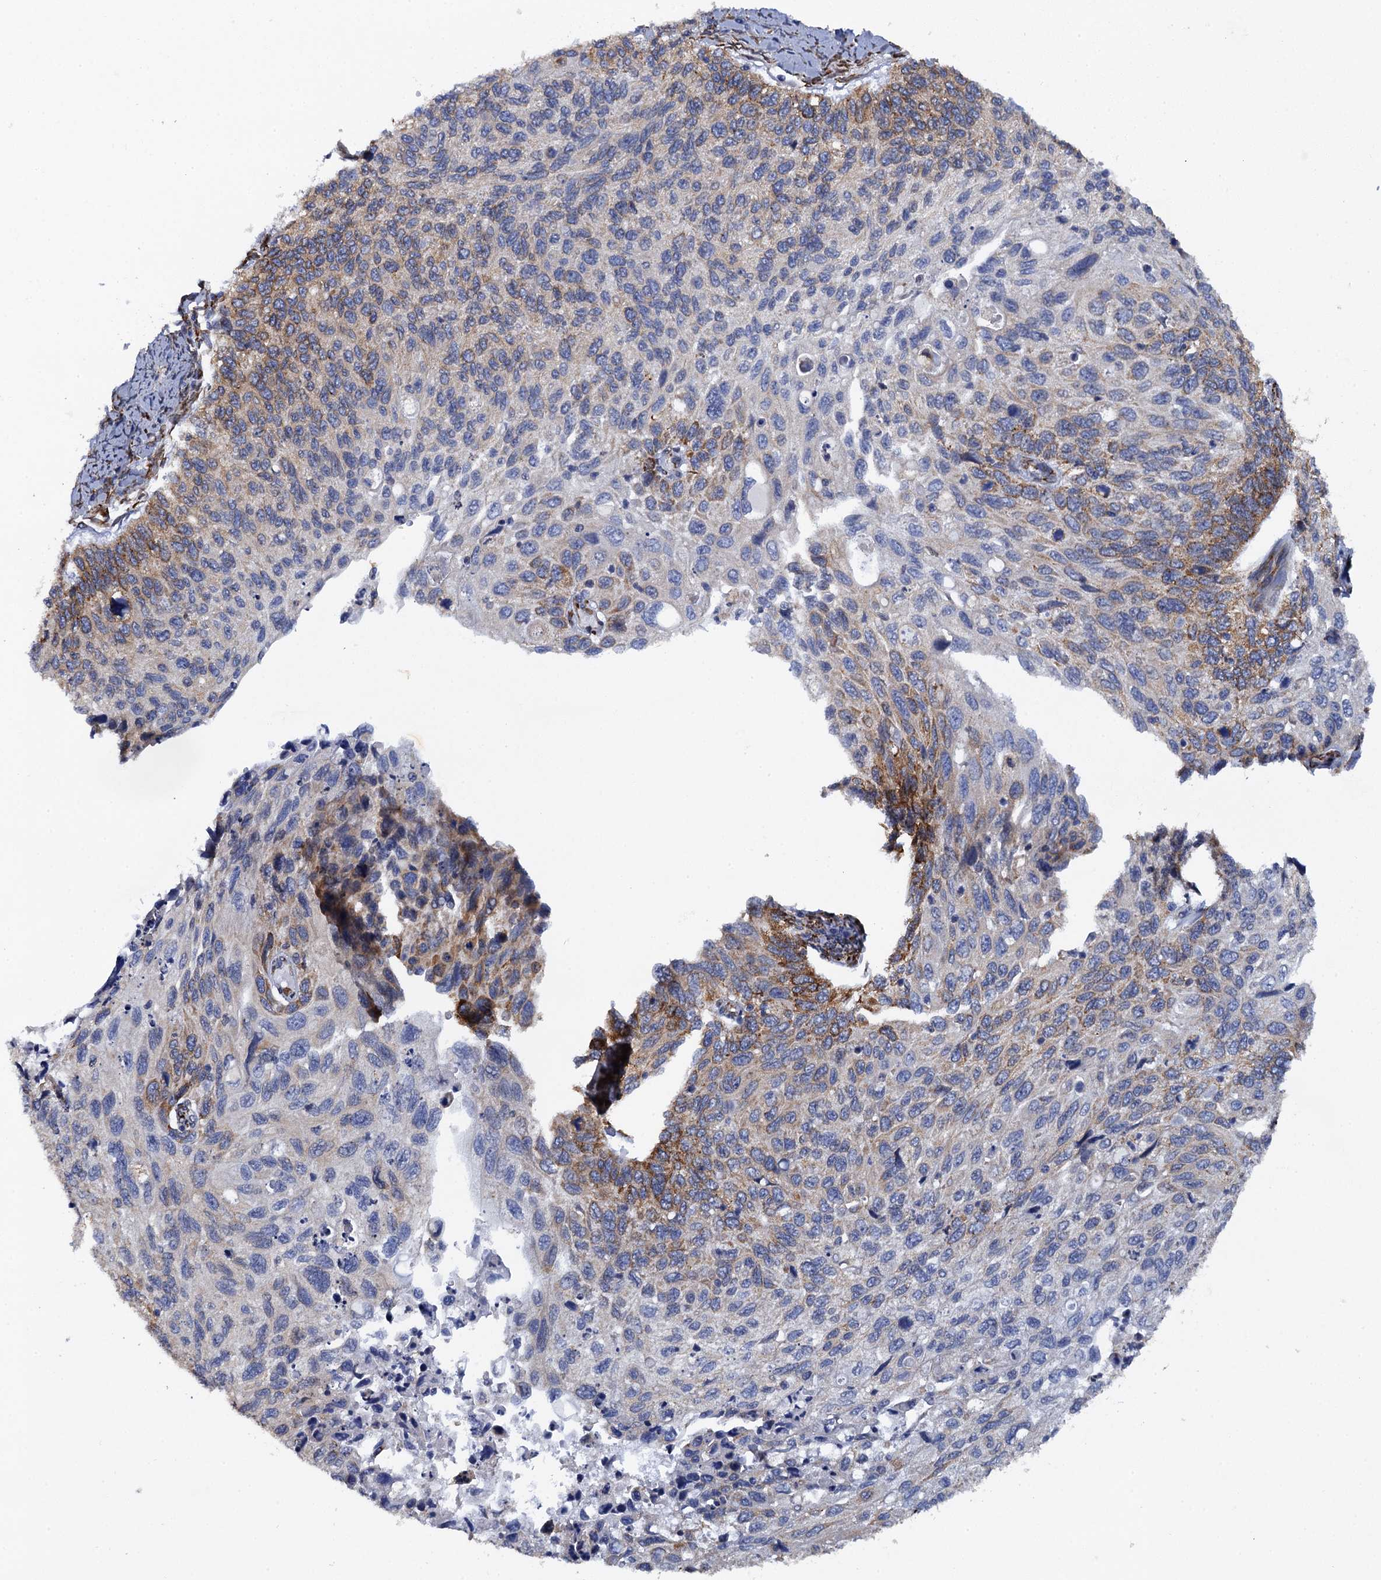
{"staining": {"intensity": "moderate", "quantity": "<25%", "location": "cytoplasmic/membranous"}, "tissue": "cervical cancer", "cell_type": "Tumor cells", "image_type": "cancer", "snomed": [{"axis": "morphology", "description": "Squamous cell carcinoma, NOS"}, {"axis": "topography", "description": "Cervix"}], "caption": "Immunohistochemistry (IHC) histopathology image of neoplastic tissue: human cervical cancer stained using IHC shows low levels of moderate protein expression localized specifically in the cytoplasmic/membranous of tumor cells, appearing as a cytoplasmic/membranous brown color.", "gene": "POGLUT3", "patient": {"sex": "female", "age": 70}}